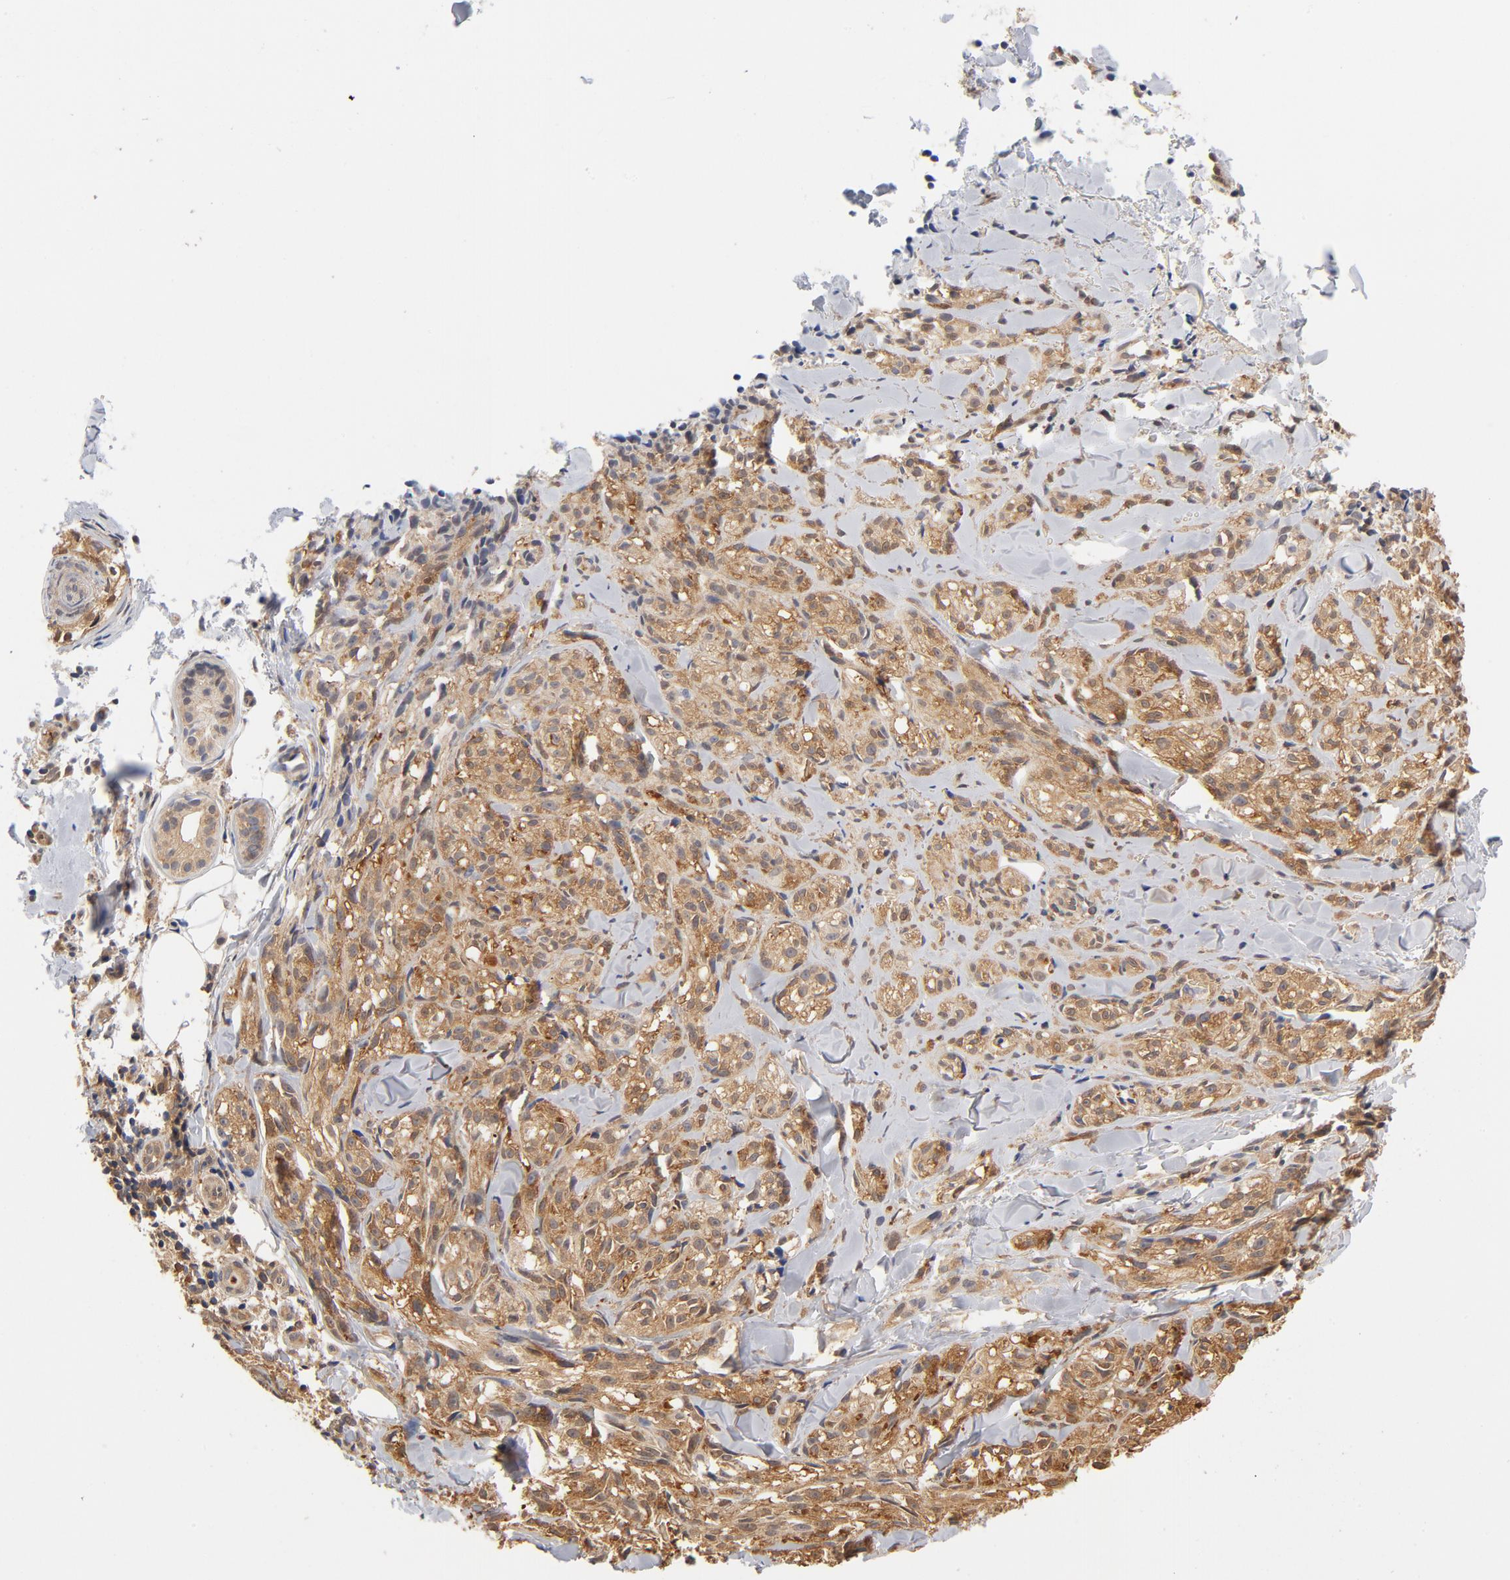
{"staining": {"intensity": "moderate", "quantity": ">75%", "location": "cytoplasmic/membranous"}, "tissue": "melanoma", "cell_type": "Tumor cells", "image_type": "cancer", "snomed": [{"axis": "morphology", "description": "Malignant melanoma, Metastatic site"}, {"axis": "topography", "description": "Skin"}], "caption": "Malignant melanoma (metastatic site) tissue reveals moderate cytoplasmic/membranous positivity in approximately >75% of tumor cells, visualized by immunohistochemistry. (Brightfield microscopy of DAB IHC at high magnification).", "gene": "ASMTL", "patient": {"sex": "female", "age": 66}}